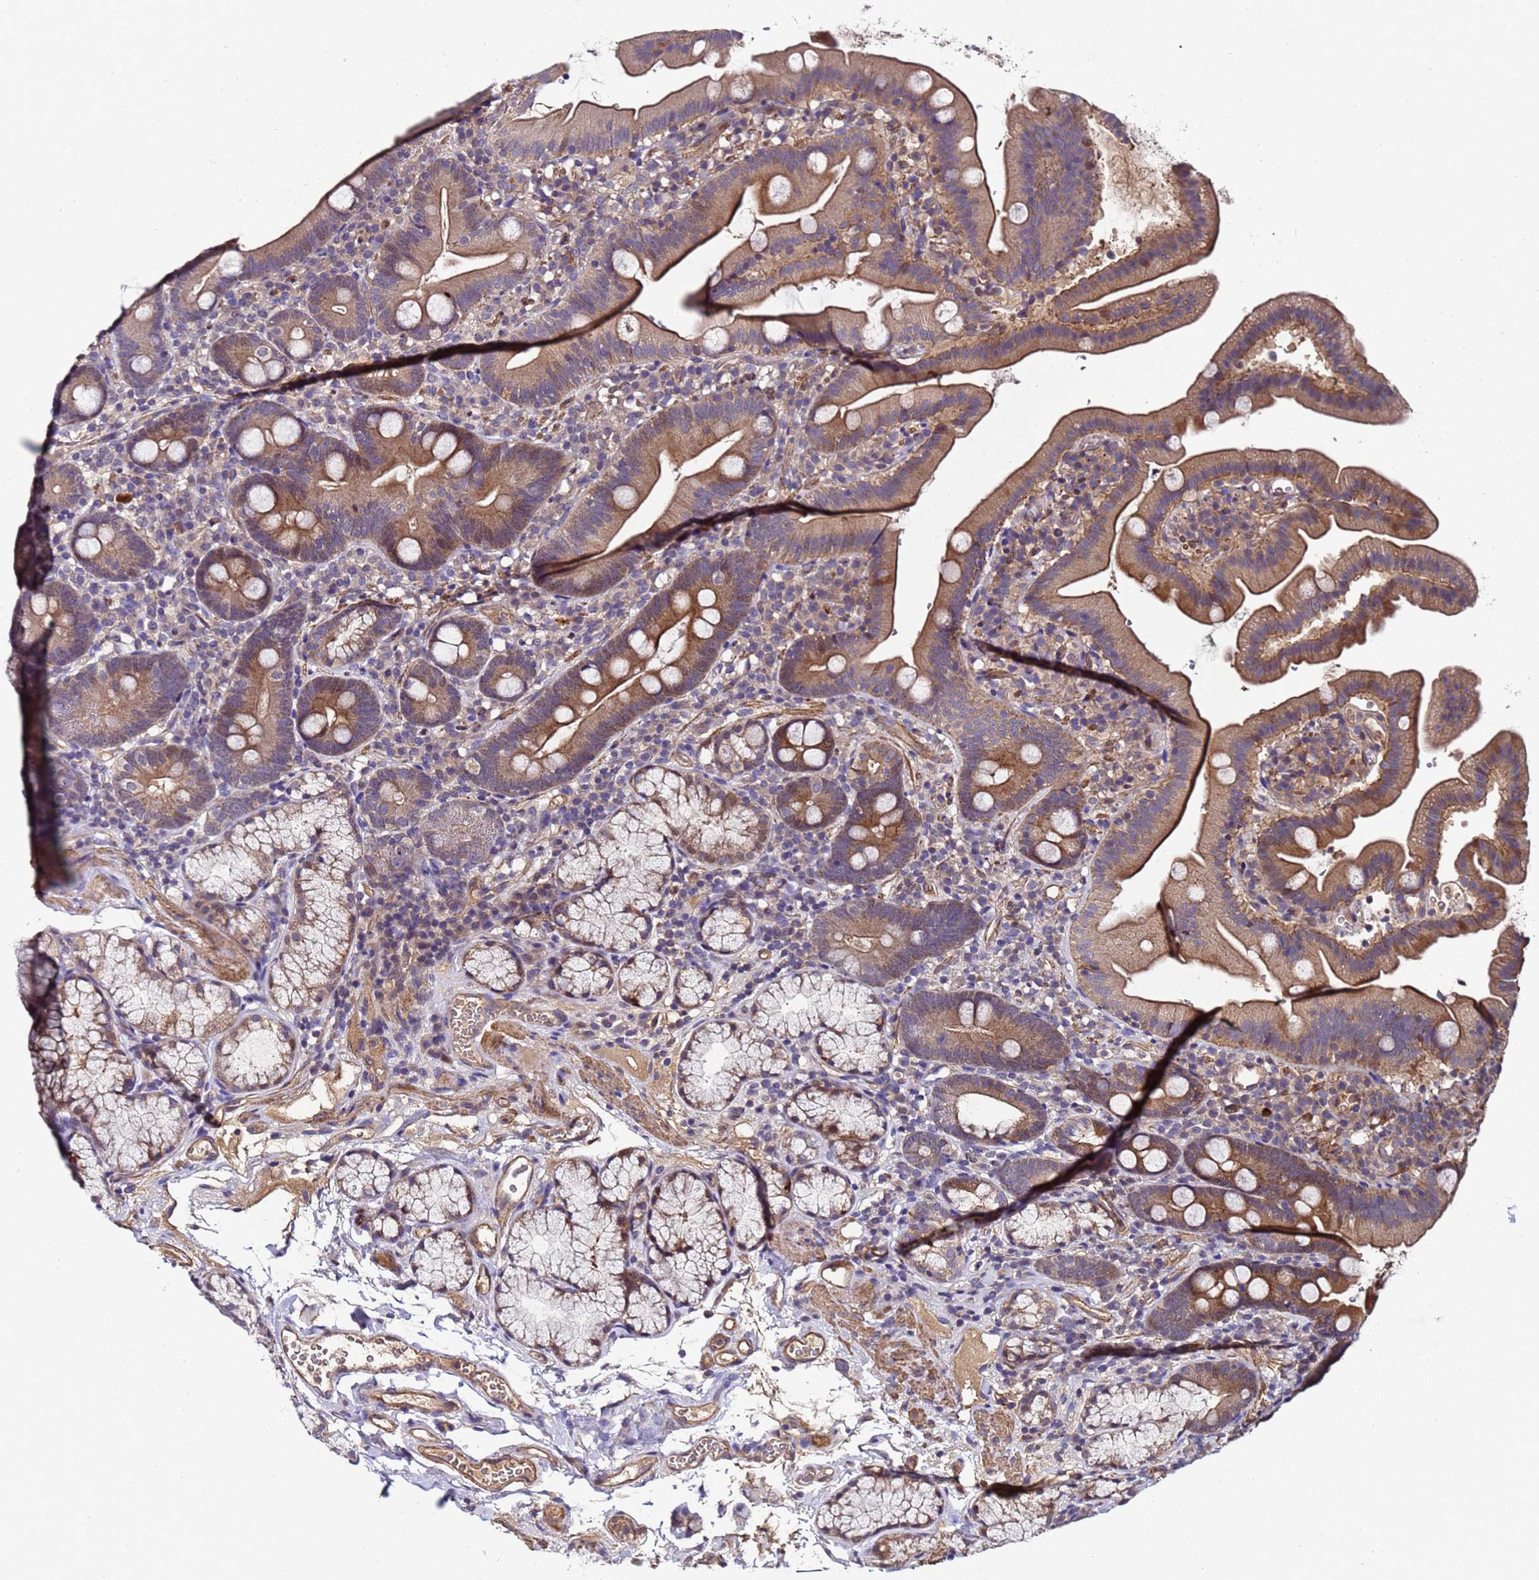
{"staining": {"intensity": "moderate", "quantity": "25%-75%", "location": "cytoplasmic/membranous"}, "tissue": "duodenum", "cell_type": "Glandular cells", "image_type": "normal", "snomed": [{"axis": "morphology", "description": "Normal tissue, NOS"}, {"axis": "topography", "description": "Duodenum"}], "caption": "Benign duodenum exhibits moderate cytoplasmic/membranous positivity in approximately 25%-75% of glandular cells, visualized by immunohistochemistry.", "gene": "GSTCD", "patient": {"sex": "female", "age": 67}}